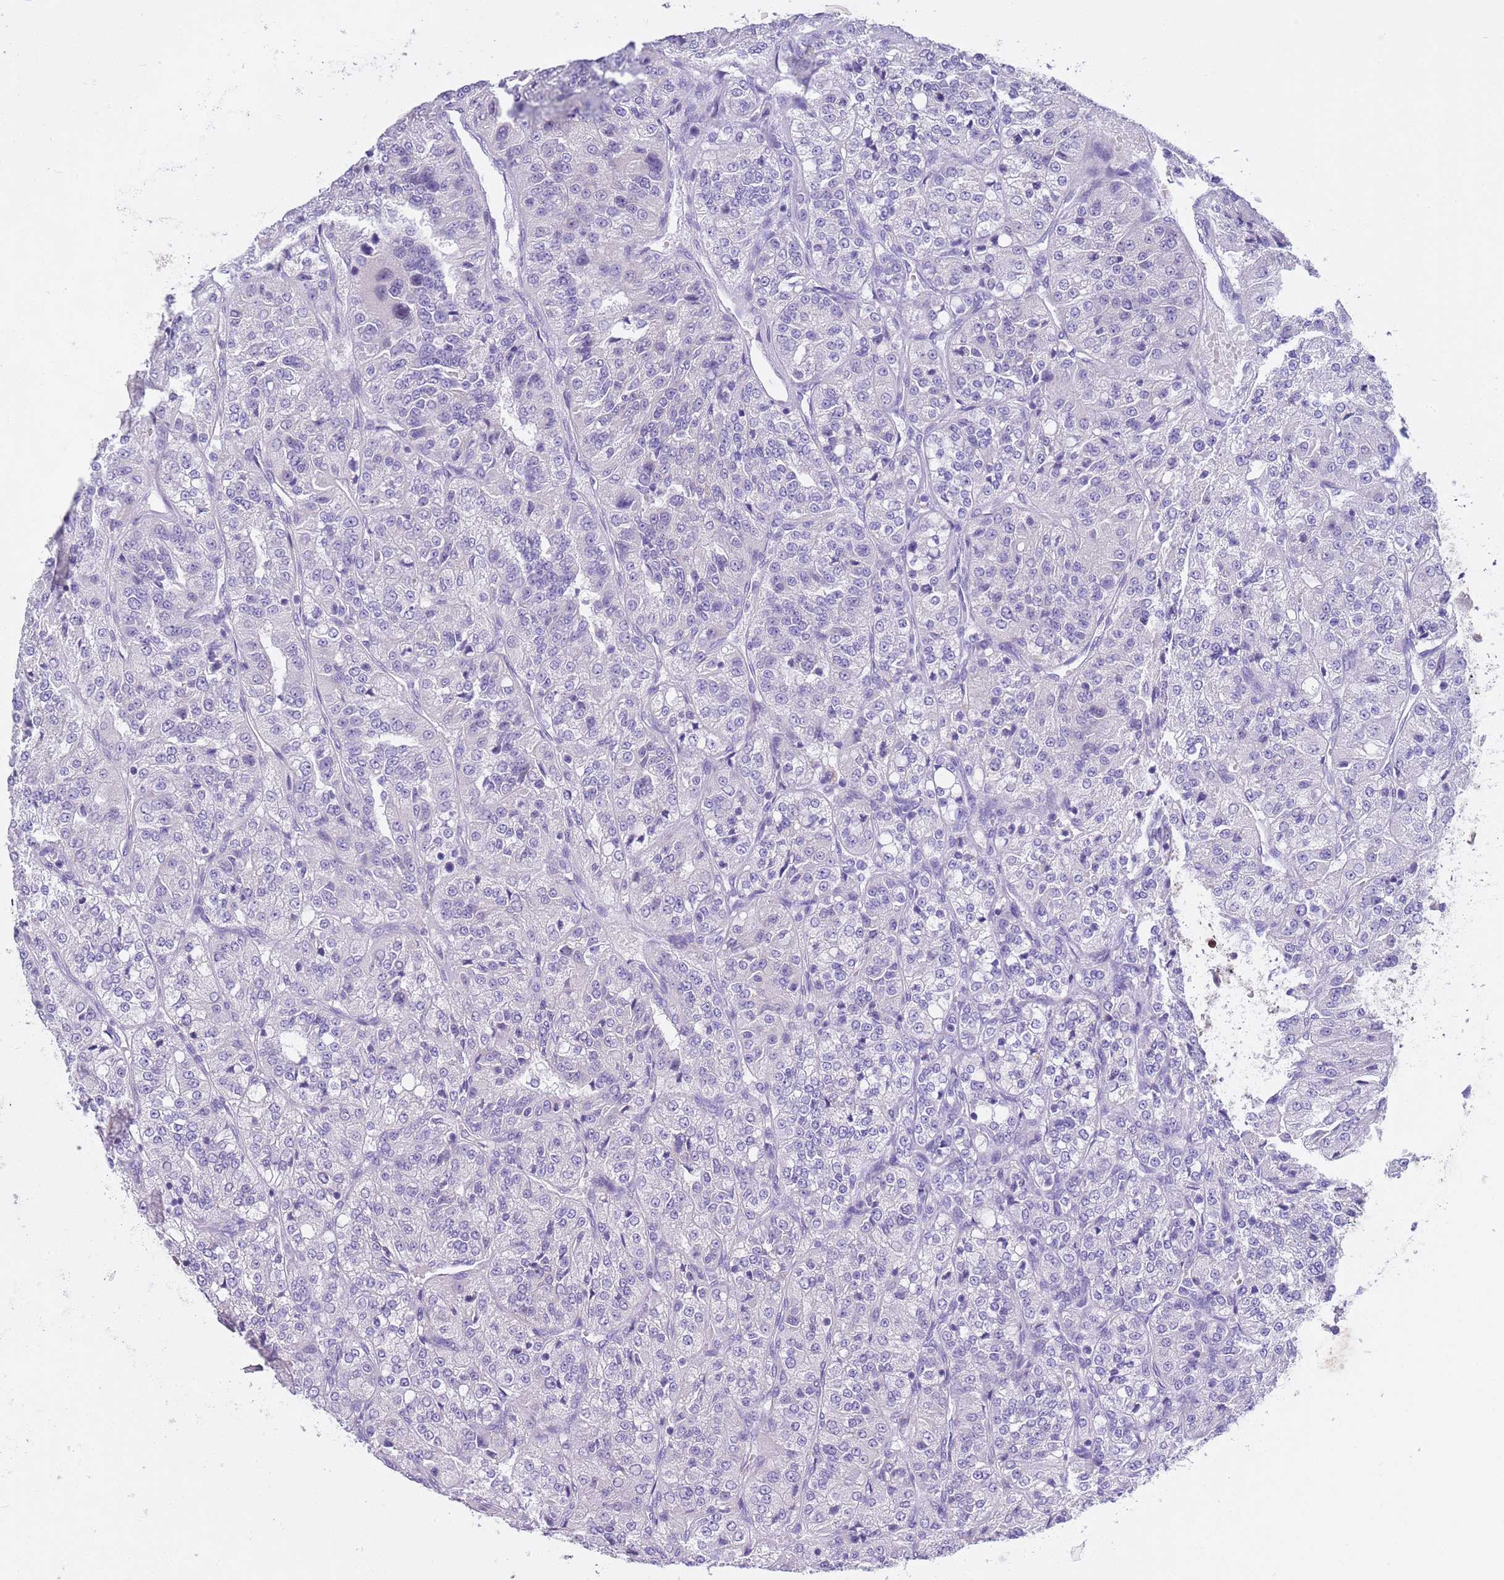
{"staining": {"intensity": "negative", "quantity": "none", "location": "none"}, "tissue": "renal cancer", "cell_type": "Tumor cells", "image_type": "cancer", "snomed": [{"axis": "morphology", "description": "Adenocarcinoma, NOS"}, {"axis": "topography", "description": "Kidney"}], "caption": "Photomicrograph shows no significant protein expression in tumor cells of adenocarcinoma (renal).", "gene": "BRMS1L", "patient": {"sex": "female", "age": 63}}